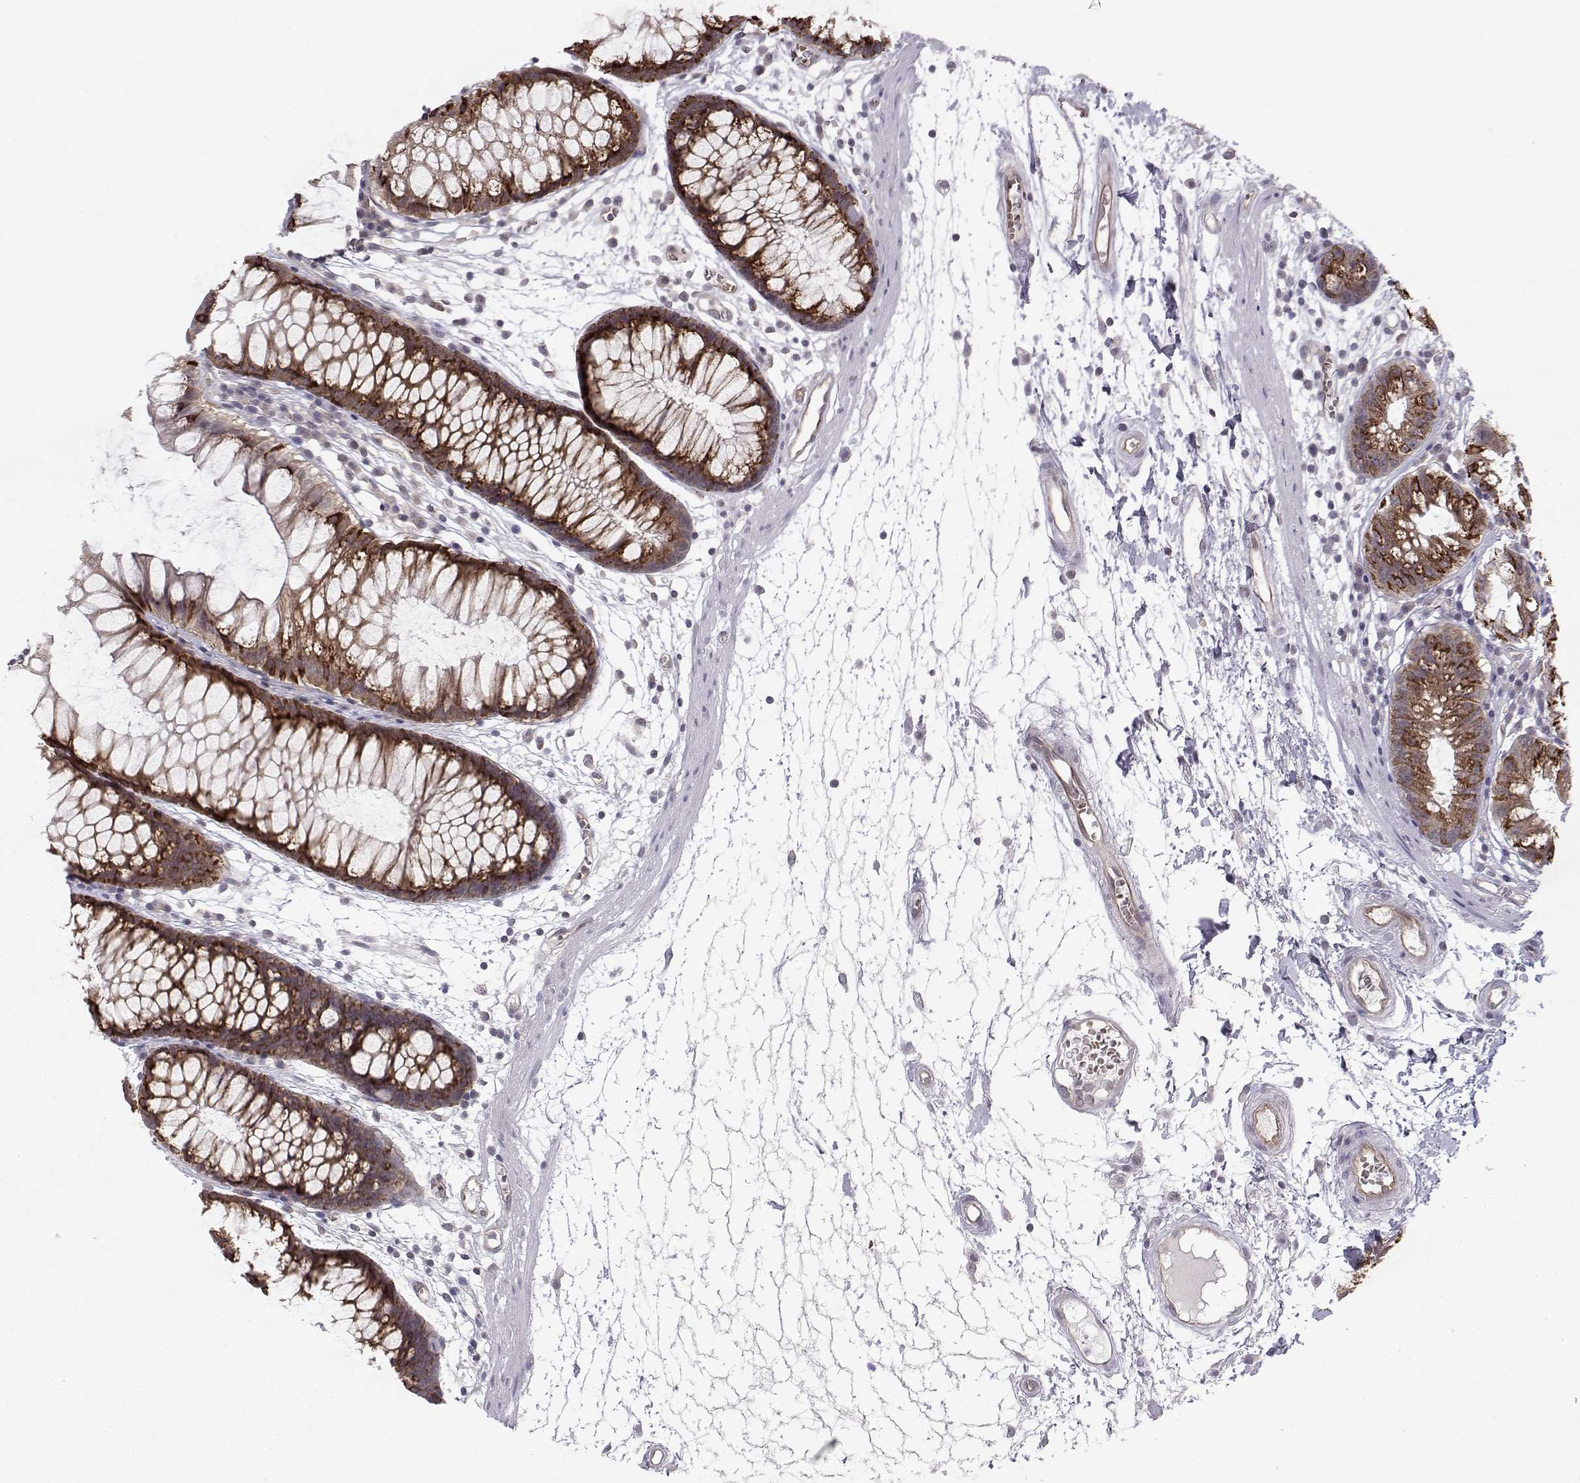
{"staining": {"intensity": "weak", "quantity": "<25%", "location": "cytoplasmic/membranous"}, "tissue": "colon", "cell_type": "Endothelial cells", "image_type": "normal", "snomed": [{"axis": "morphology", "description": "Normal tissue, NOS"}, {"axis": "morphology", "description": "Adenocarcinoma, NOS"}, {"axis": "topography", "description": "Colon"}], "caption": "Immunohistochemistry photomicrograph of benign colon: human colon stained with DAB exhibits no significant protein positivity in endothelial cells. (DAB immunohistochemistry (IHC) with hematoxylin counter stain).", "gene": "KIF13B", "patient": {"sex": "male", "age": 65}}